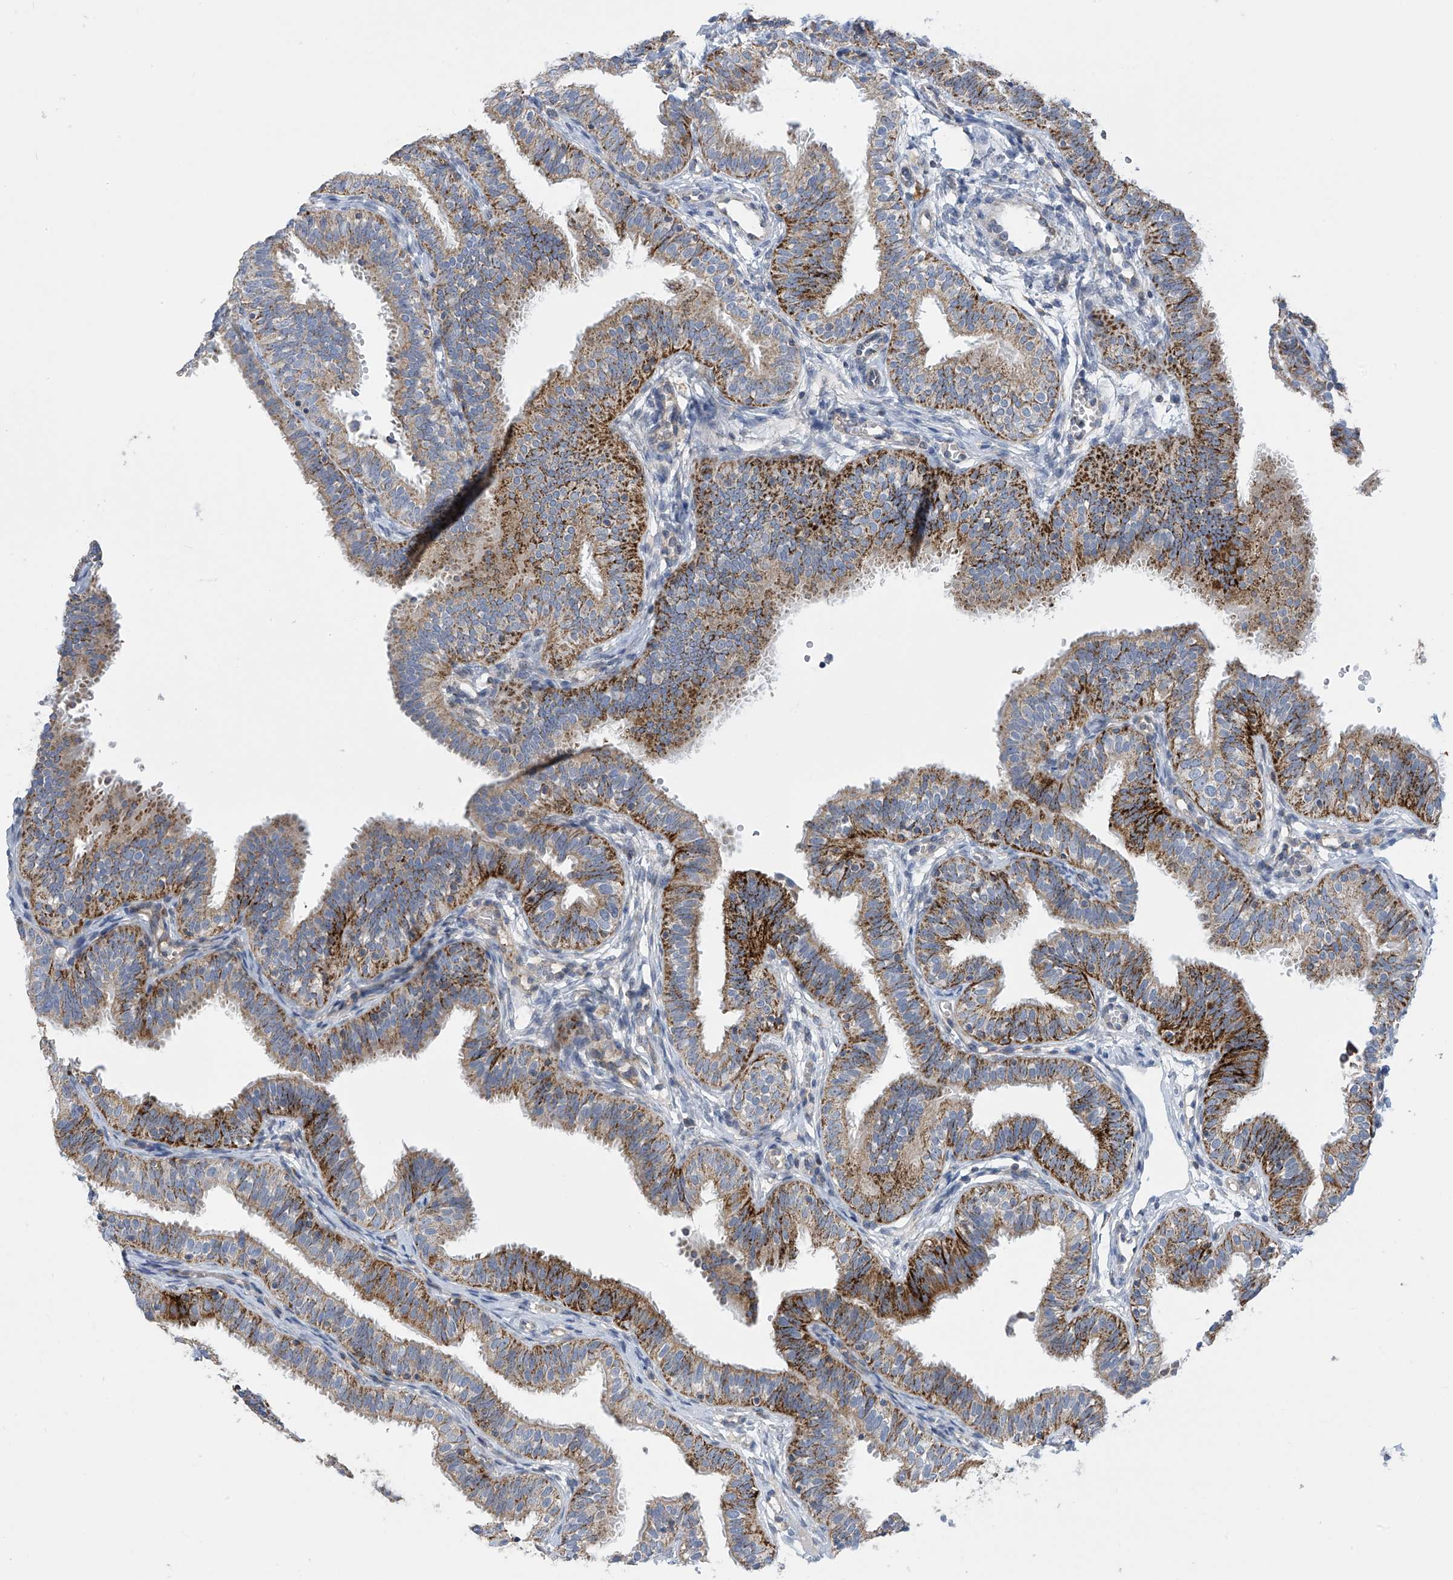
{"staining": {"intensity": "strong", "quantity": "25%-75%", "location": "cytoplasmic/membranous"}, "tissue": "fallopian tube", "cell_type": "Glandular cells", "image_type": "normal", "snomed": [{"axis": "morphology", "description": "Normal tissue, NOS"}, {"axis": "topography", "description": "Fallopian tube"}], "caption": "Immunohistochemical staining of normal fallopian tube exhibits high levels of strong cytoplasmic/membranous positivity in approximately 25%-75% of glandular cells.", "gene": "SLCO4A1", "patient": {"sex": "female", "age": 35}}